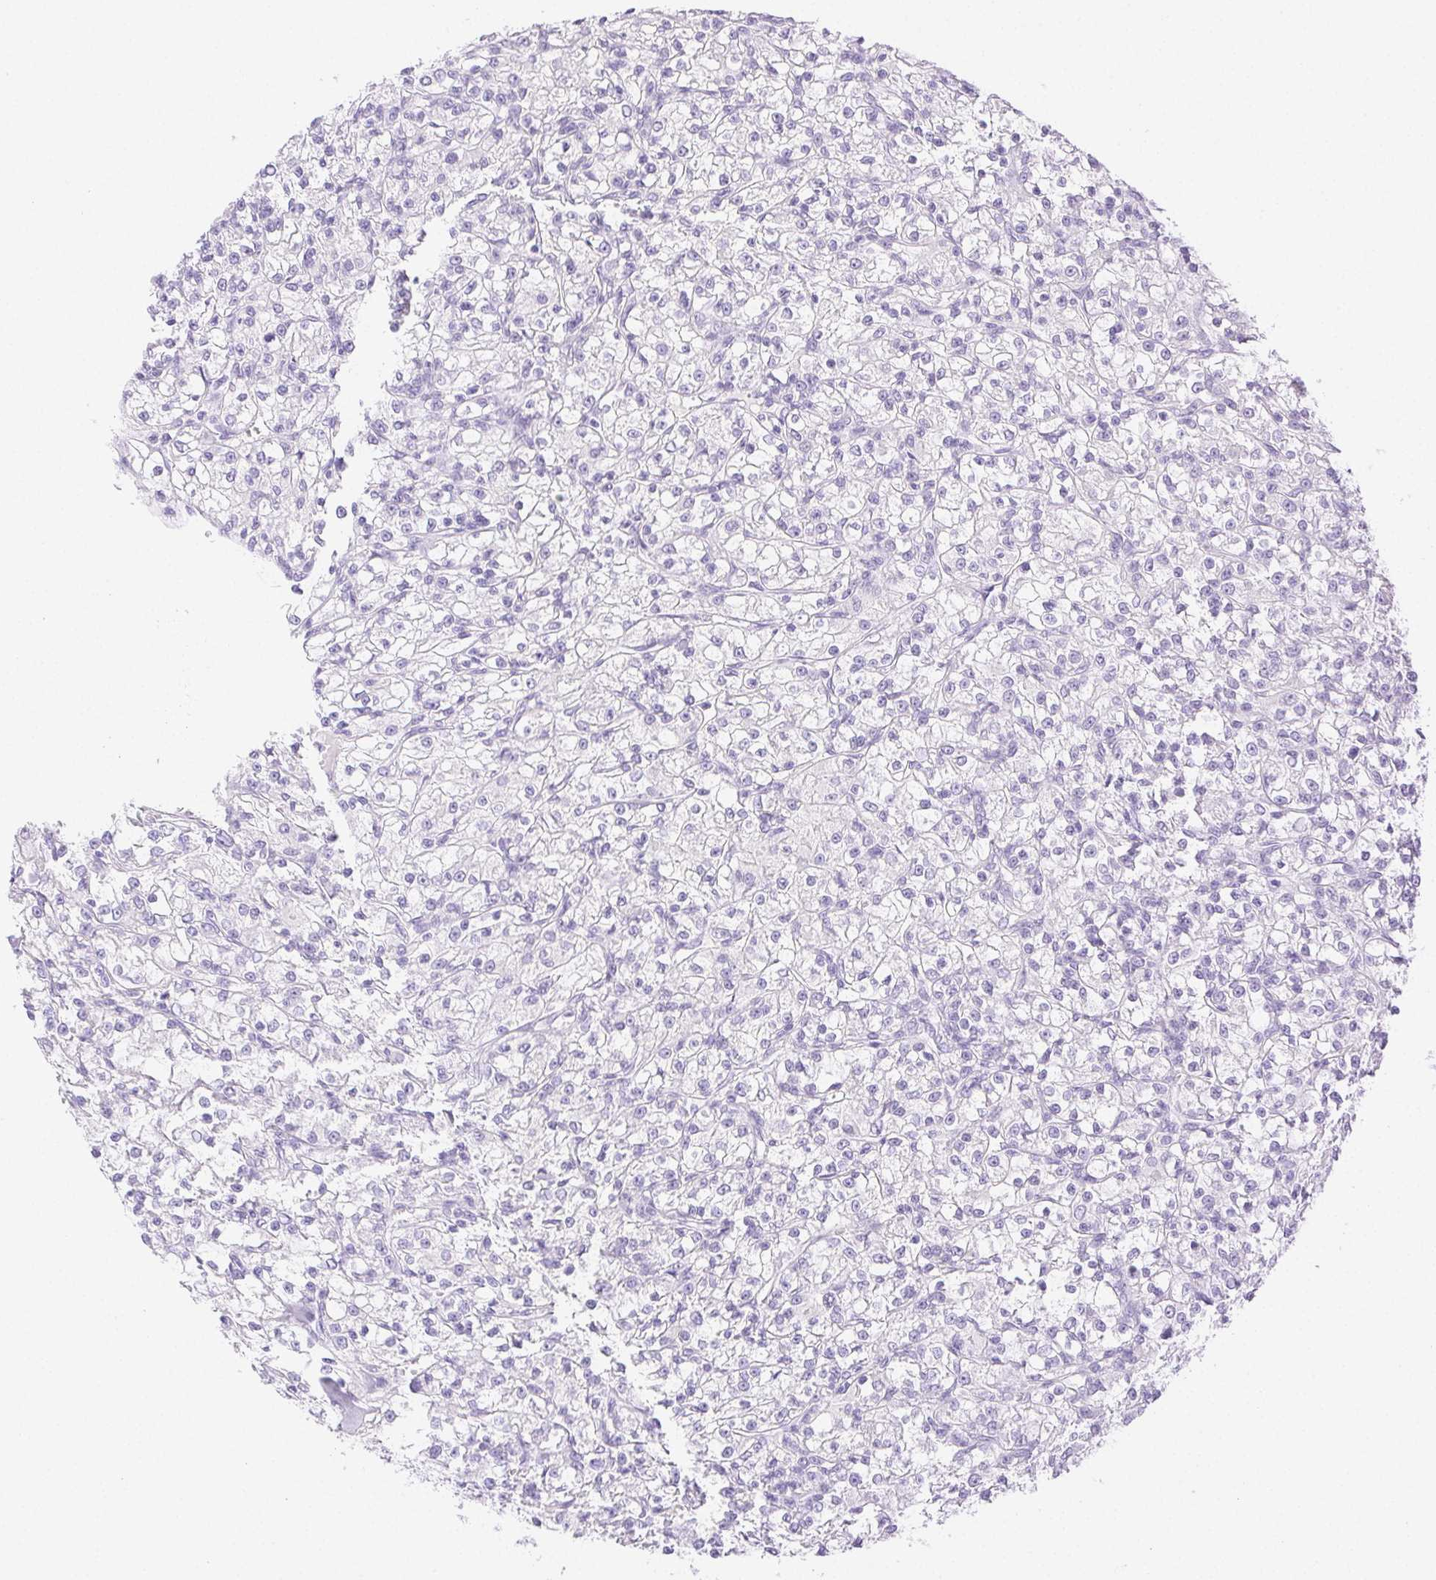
{"staining": {"intensity": "negative", "quantity": "none", "location": "none"}, "tissue": "renal cancer", "cell_type": "Tumor cells", "image_type": "cancer", "snomed": [{"axis": "morphology", "description": "Adenocarcinoma, NOS"}, {"axis": "topography", "description": "Kidney"}], "caption": "A histopathology image of adenocarcinoma (renal) stained for a protein exhibits no brown staining in tumor cells. (Immunohistochemistry, brightfield microscopy, high magnification).", "gene": "SPACA4", "patient": {"sex": "female", "age": 59}}